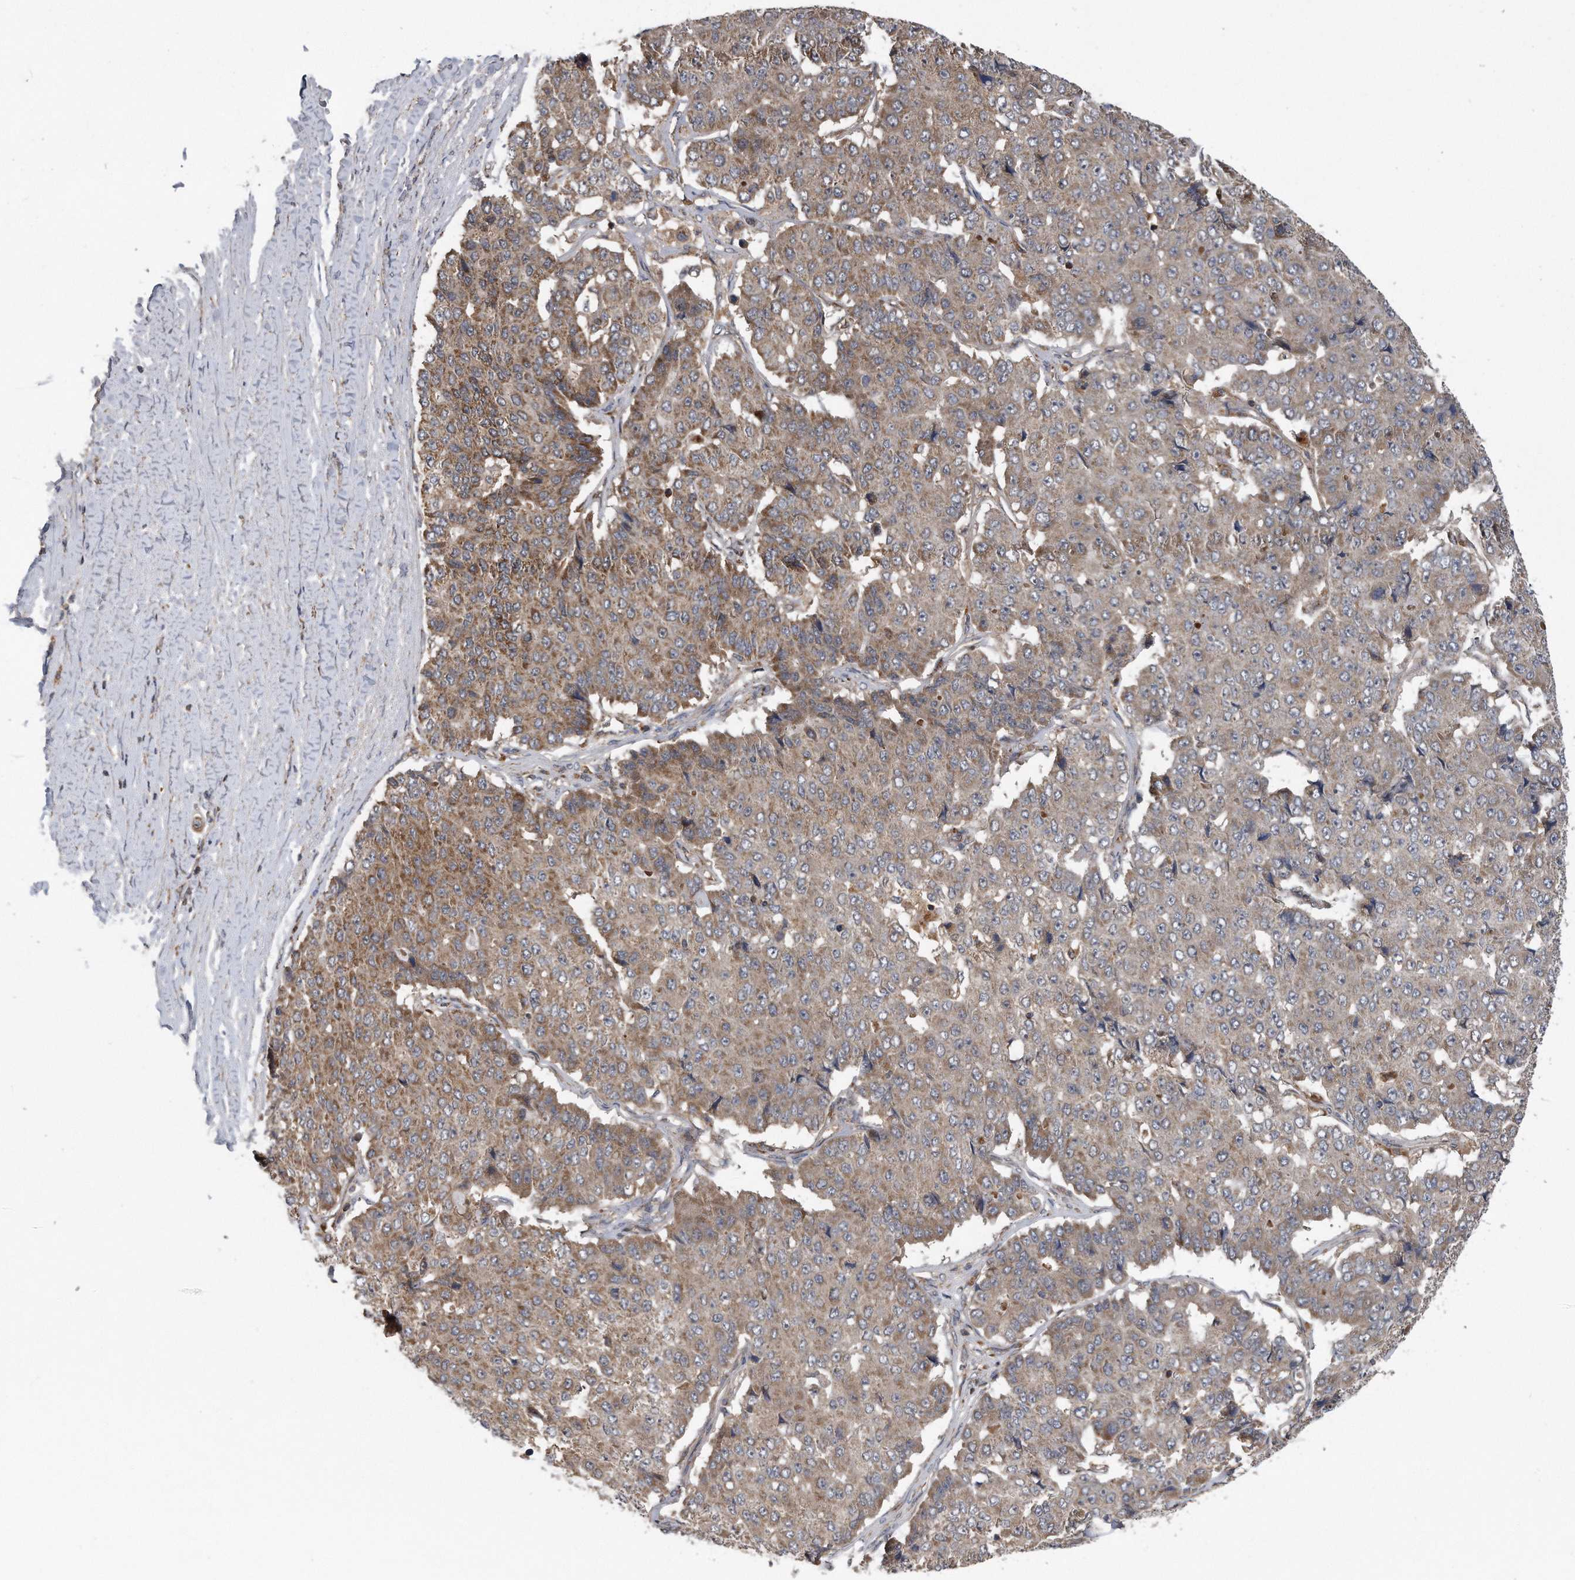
{"staining": {"intensity": "moderate", "quantity": "25%-75%", "location": "cytoplasmic/membranous"}, "tissue": "pancreatic cancer", "cell_type": "Tumor cells", "image_type": "cancer", "snomed": [{"axis": "morphology", "description": "Adenocarcinoma, NOS"}, {"axis": "topography", "description": "Pancreas"}], "caption": "A brown stain shows moderate cytoplasmic/membranous positivity of a protein in adenocarcinoma (pancreatic) tumor cells. Nuclei are stained in blue.", "gene": "ALPK2", "patient": {"sex": "male", "age": 50}}